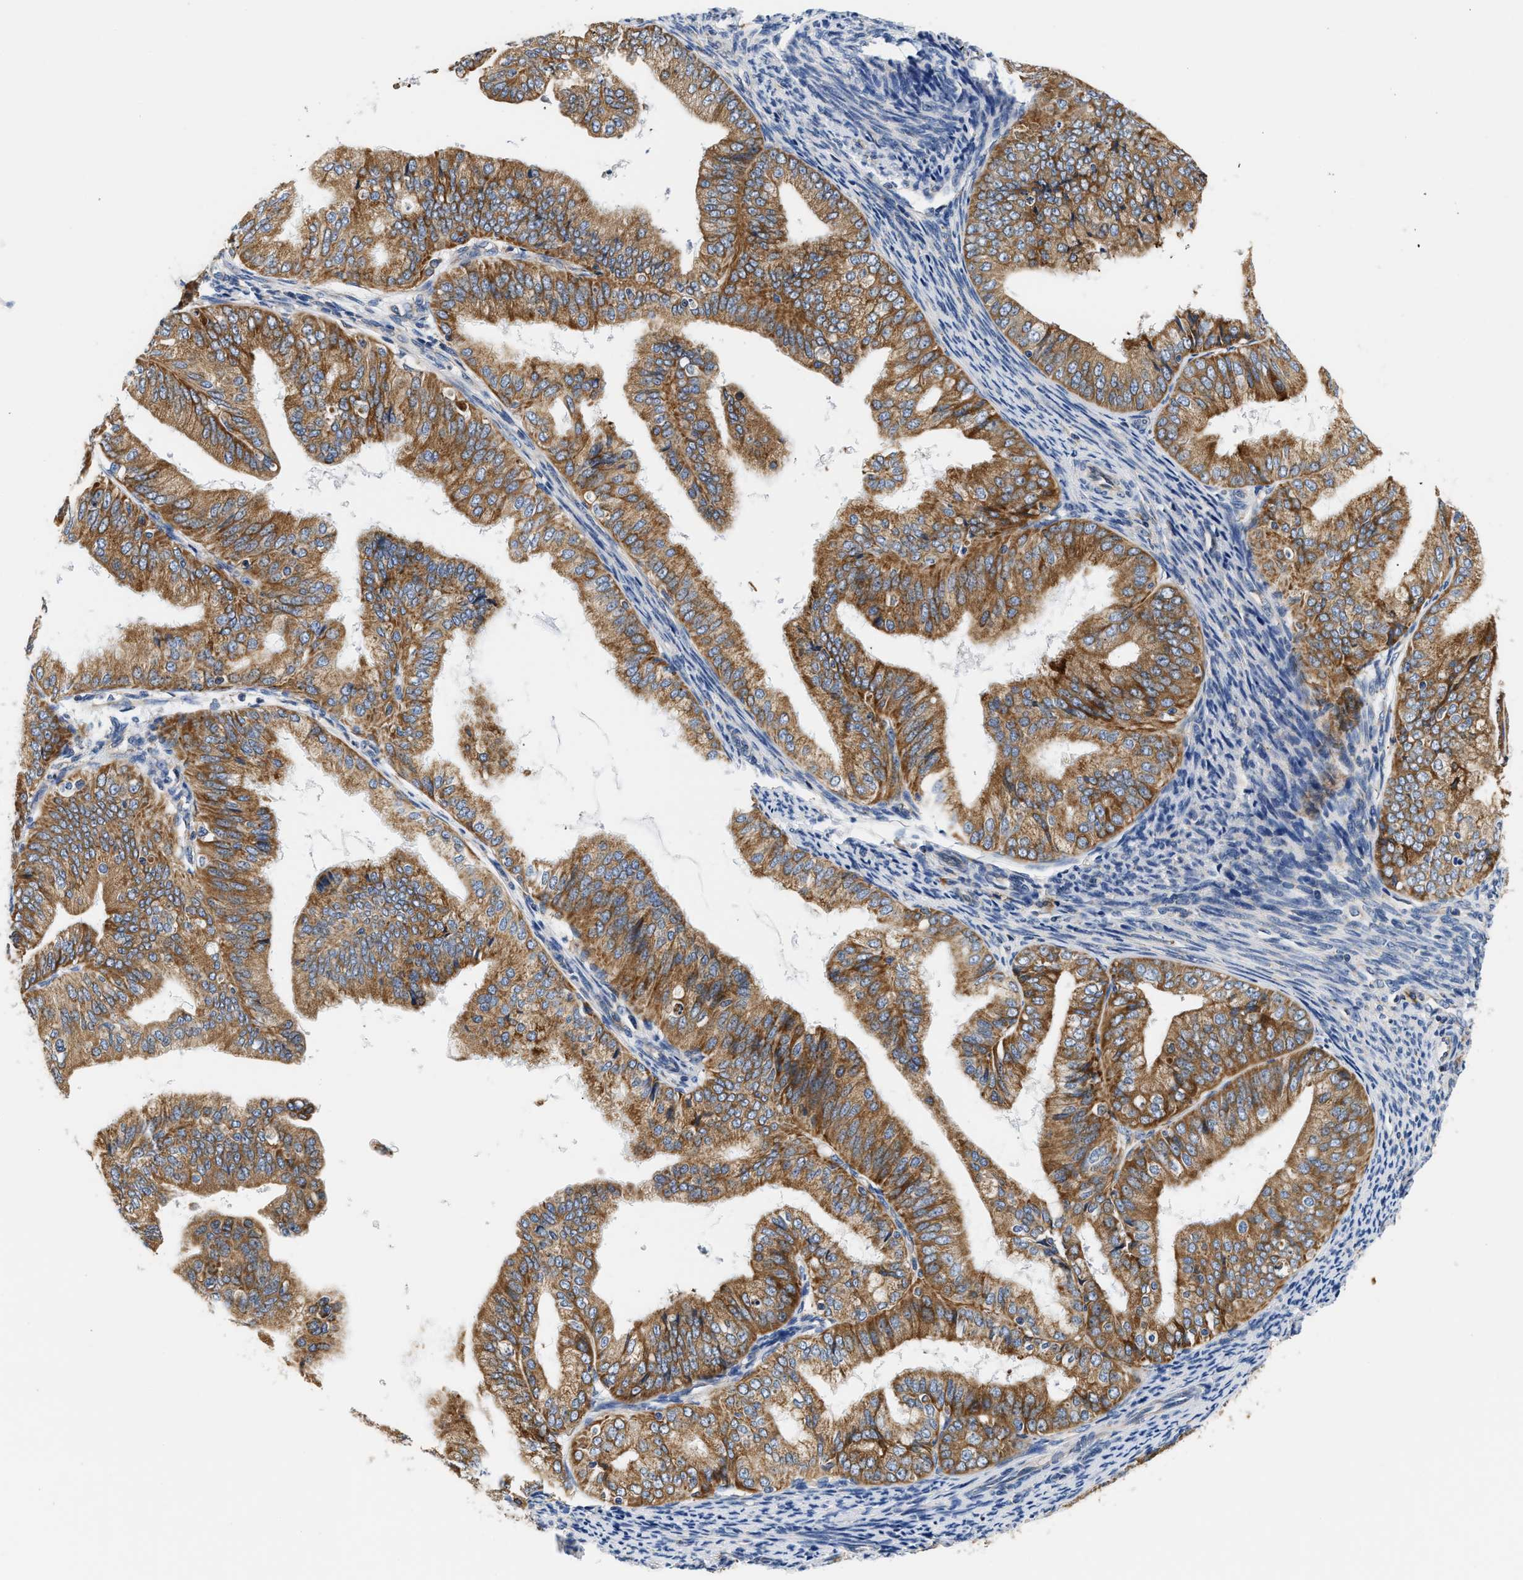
{"staining": {"intensity": "moderate", "quantity": ">75%", "location": "cytoplasmic/membranous"}, "tissue": "endometrial cancer", "cell_type": "Tumor cells", "image_type": "cancer", "snomed": [{"axis": "morphology", "description": "Adenocarcinoma, NOS"}, {"axis": "topography", "description": "Endometrium"}], "caption": "Immunohistochemistry micrograph of adenocarcinoma (endometrial) stained for a protein (brown), which demonstrates medium levels of moderate cytoplasmic/membranous expression in about >75% of tumor cells.", "gene": "HDHD3", "patient": {"sex": "female", "age": 63}}